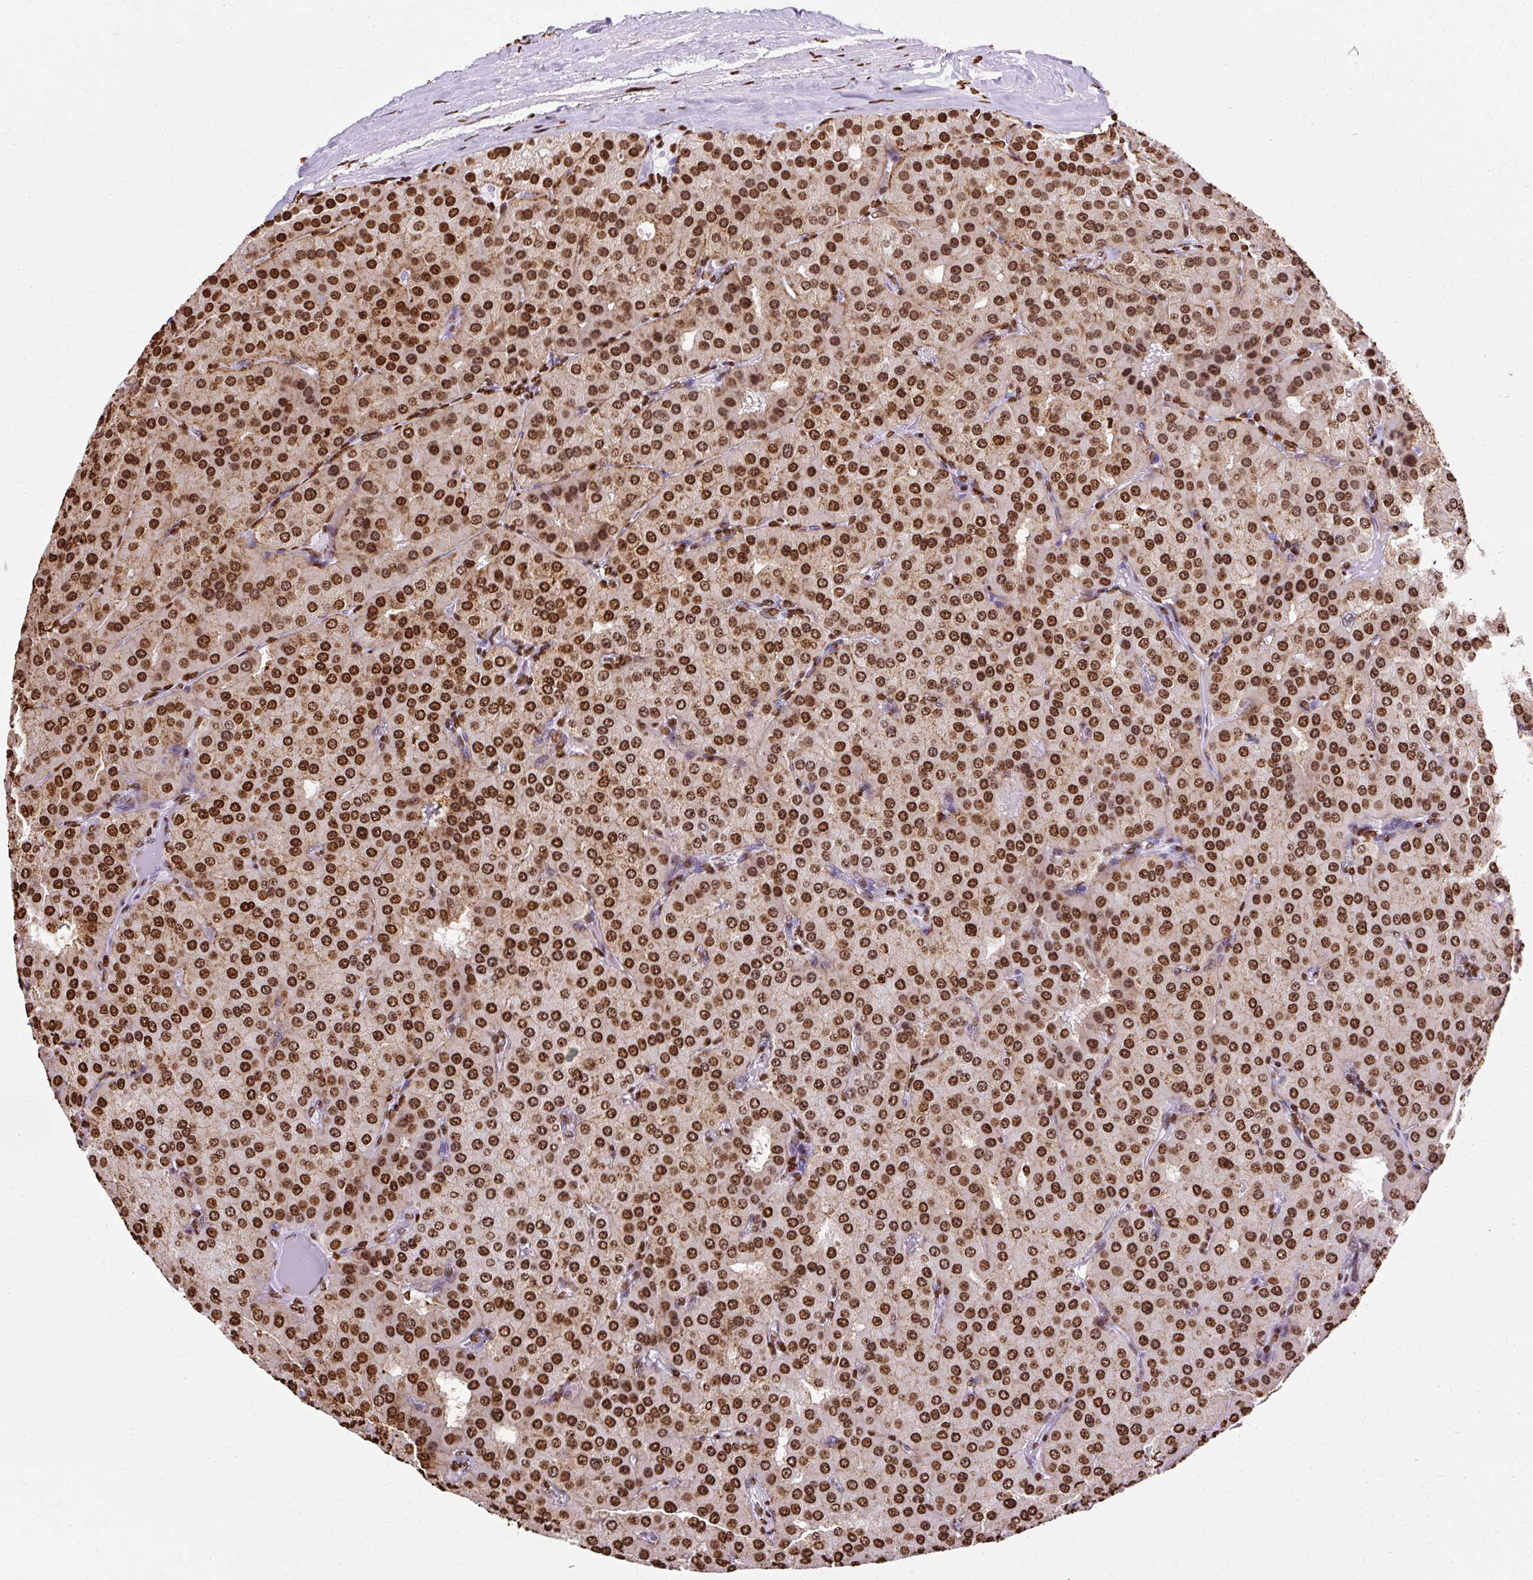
{"staining": {"intensity": "strong", "quantity": ">75%", "location": "nuclear"}, "tissue": "parathyroid gland", "cell_type": "Glandular cells", "image_type": "normal", "snomed": [{"axis": "morphology", "description": "Normal tissue, NOS"}, {"axis": "morphology", "description": "Adenoma, NOS"}, {"axis": "topography", "description": "Parathyroid gland"}], "caption": "Immunohistochemistry photomicrograph of unremarkable human parathyroid gland stained for a protein (brown), which demonstrates high levels of strong nuclear expression in about >75% of glandular cells.", "gene": "TMEM184C", "patient": {"sex": "female", "age": 86}}